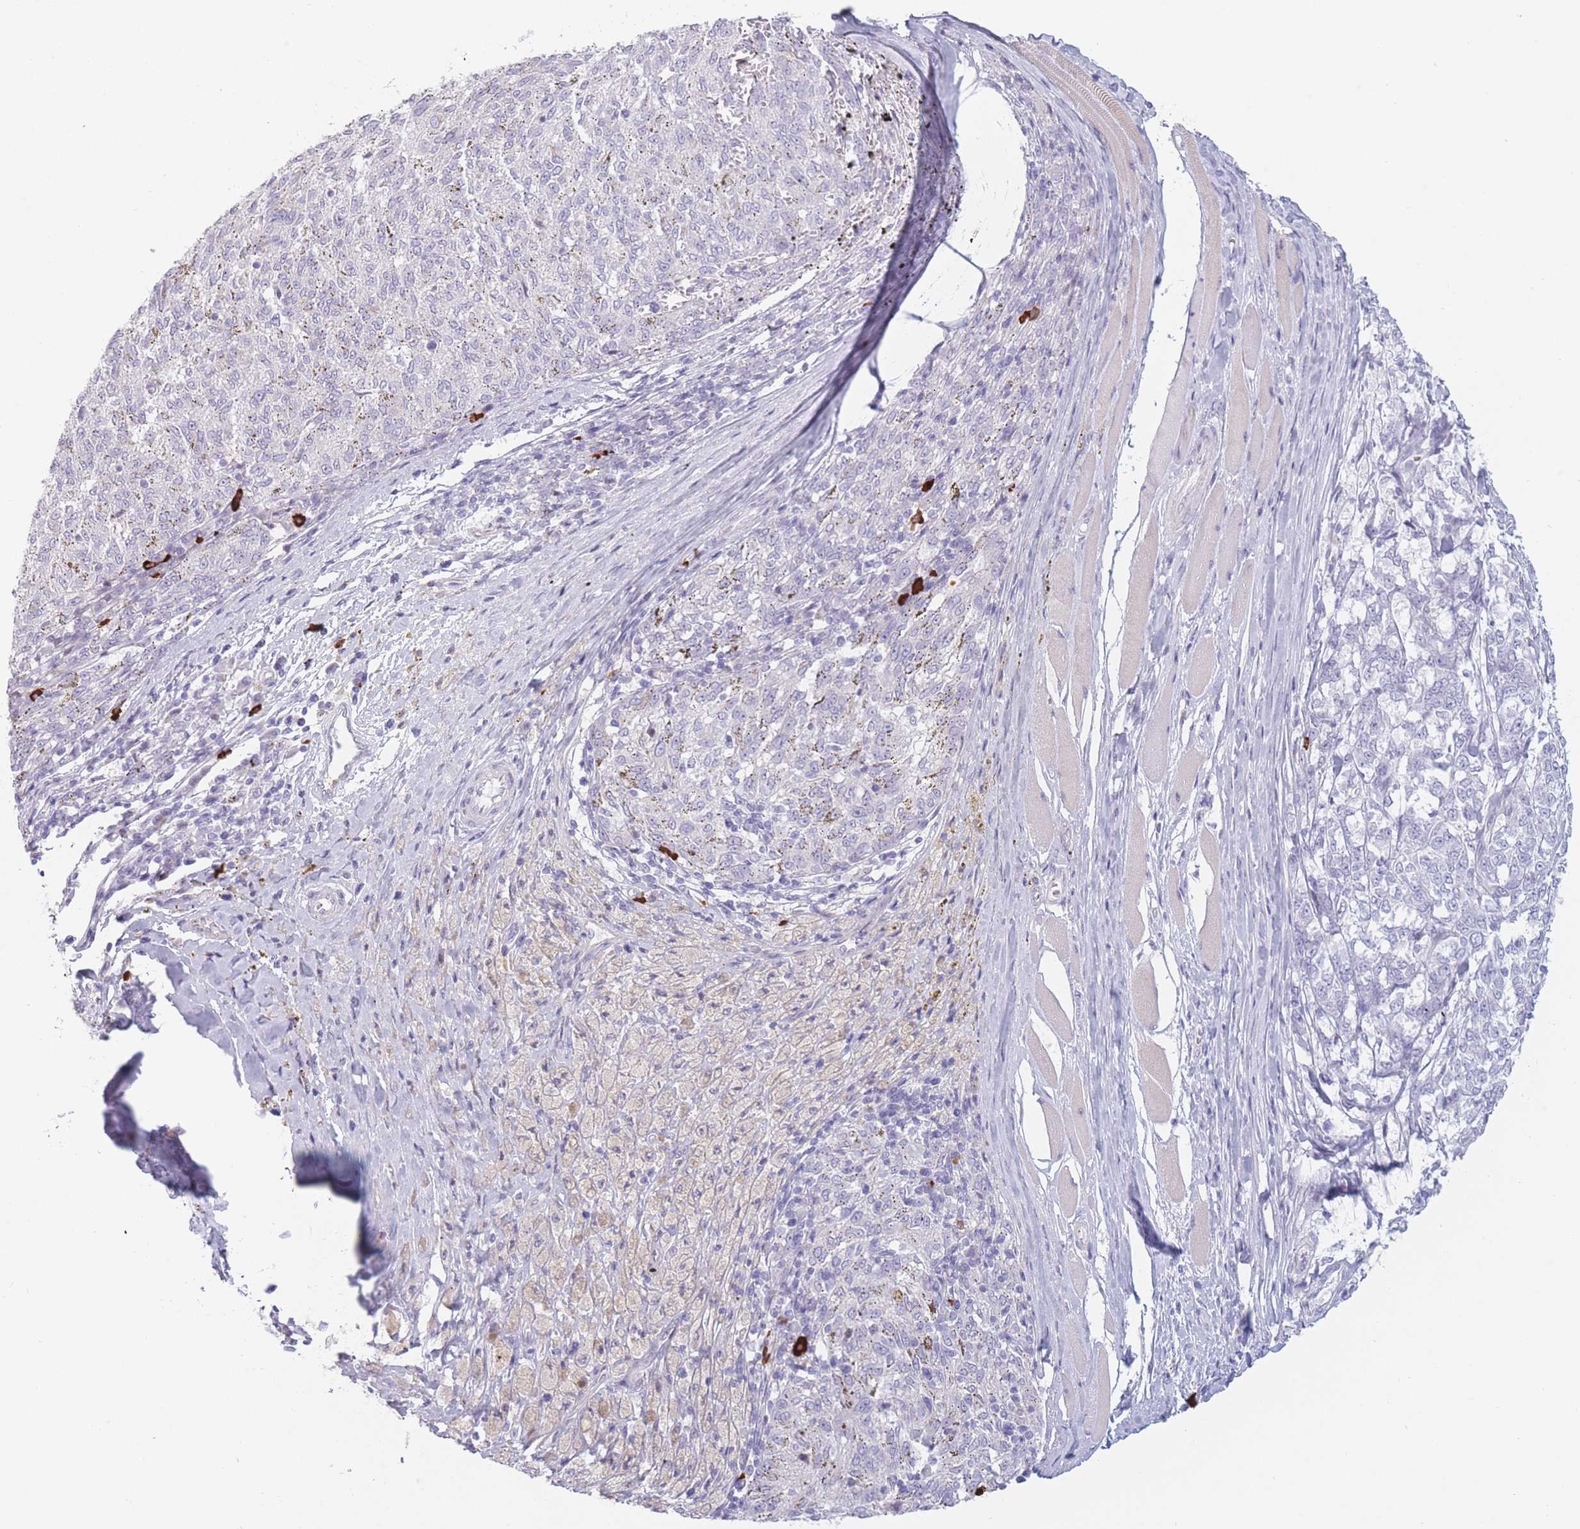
{"staining": {"intensity": "negative", "quantity": "none", "location": "none"}, "tissue": "melanoma", "cell_type": "Tumor cells", "image_type": "cancer", "snomed": [{"axis": "morphology", "description": "Malignant melanoma, NOS"}, {"axis": "topography", "description": "Skin"}], "caption": "Immunohistochemical staining of human melanoma exhibits no significant staining in tumor cells.", "gene": "PLEKHG2", "patient": {"sex": "female", "age": 72}}